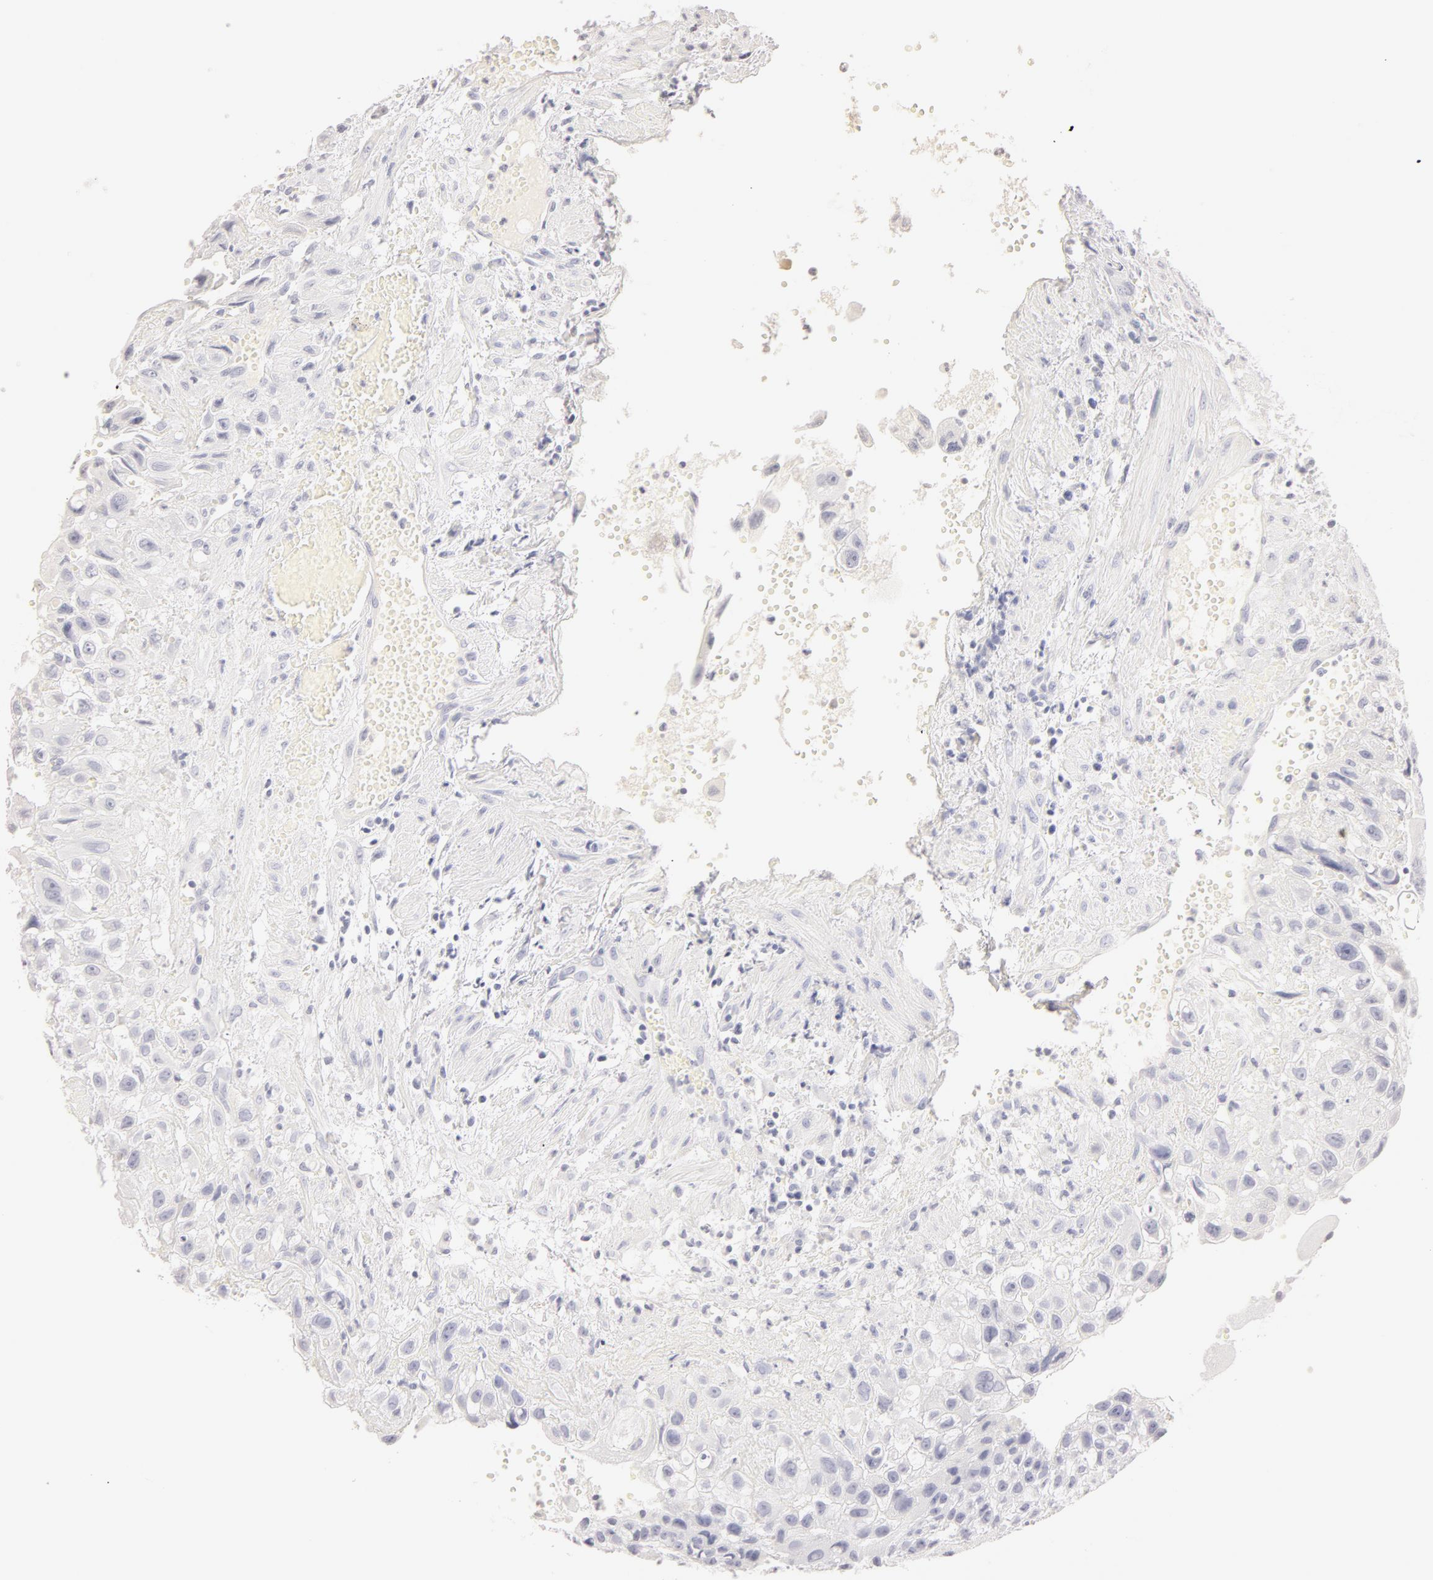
{"staining": {"intensity": "negative", "quantity": "none", "location": "none"}, "tissue": "placenta", "cell_type": "Decidual cells", "image_type": "normal", "snomed": [{"axis": "morphology", "description": "Normal tissue, NOS"}, {"axis": "topography", "description": "Placenta"}], "caption": "Placenta was stained to show a protein in brown. There is no significant positivity in decidual cells. Brightfield microscopy of immunohistochemistry (IHC) stained with DAB (3,3'-diaminobenzidine) (brown) and hematoxylin (blue), captured at high magnification.", "gene": "LGALS7B", "patient": {"sex": "female", "age": 34}}